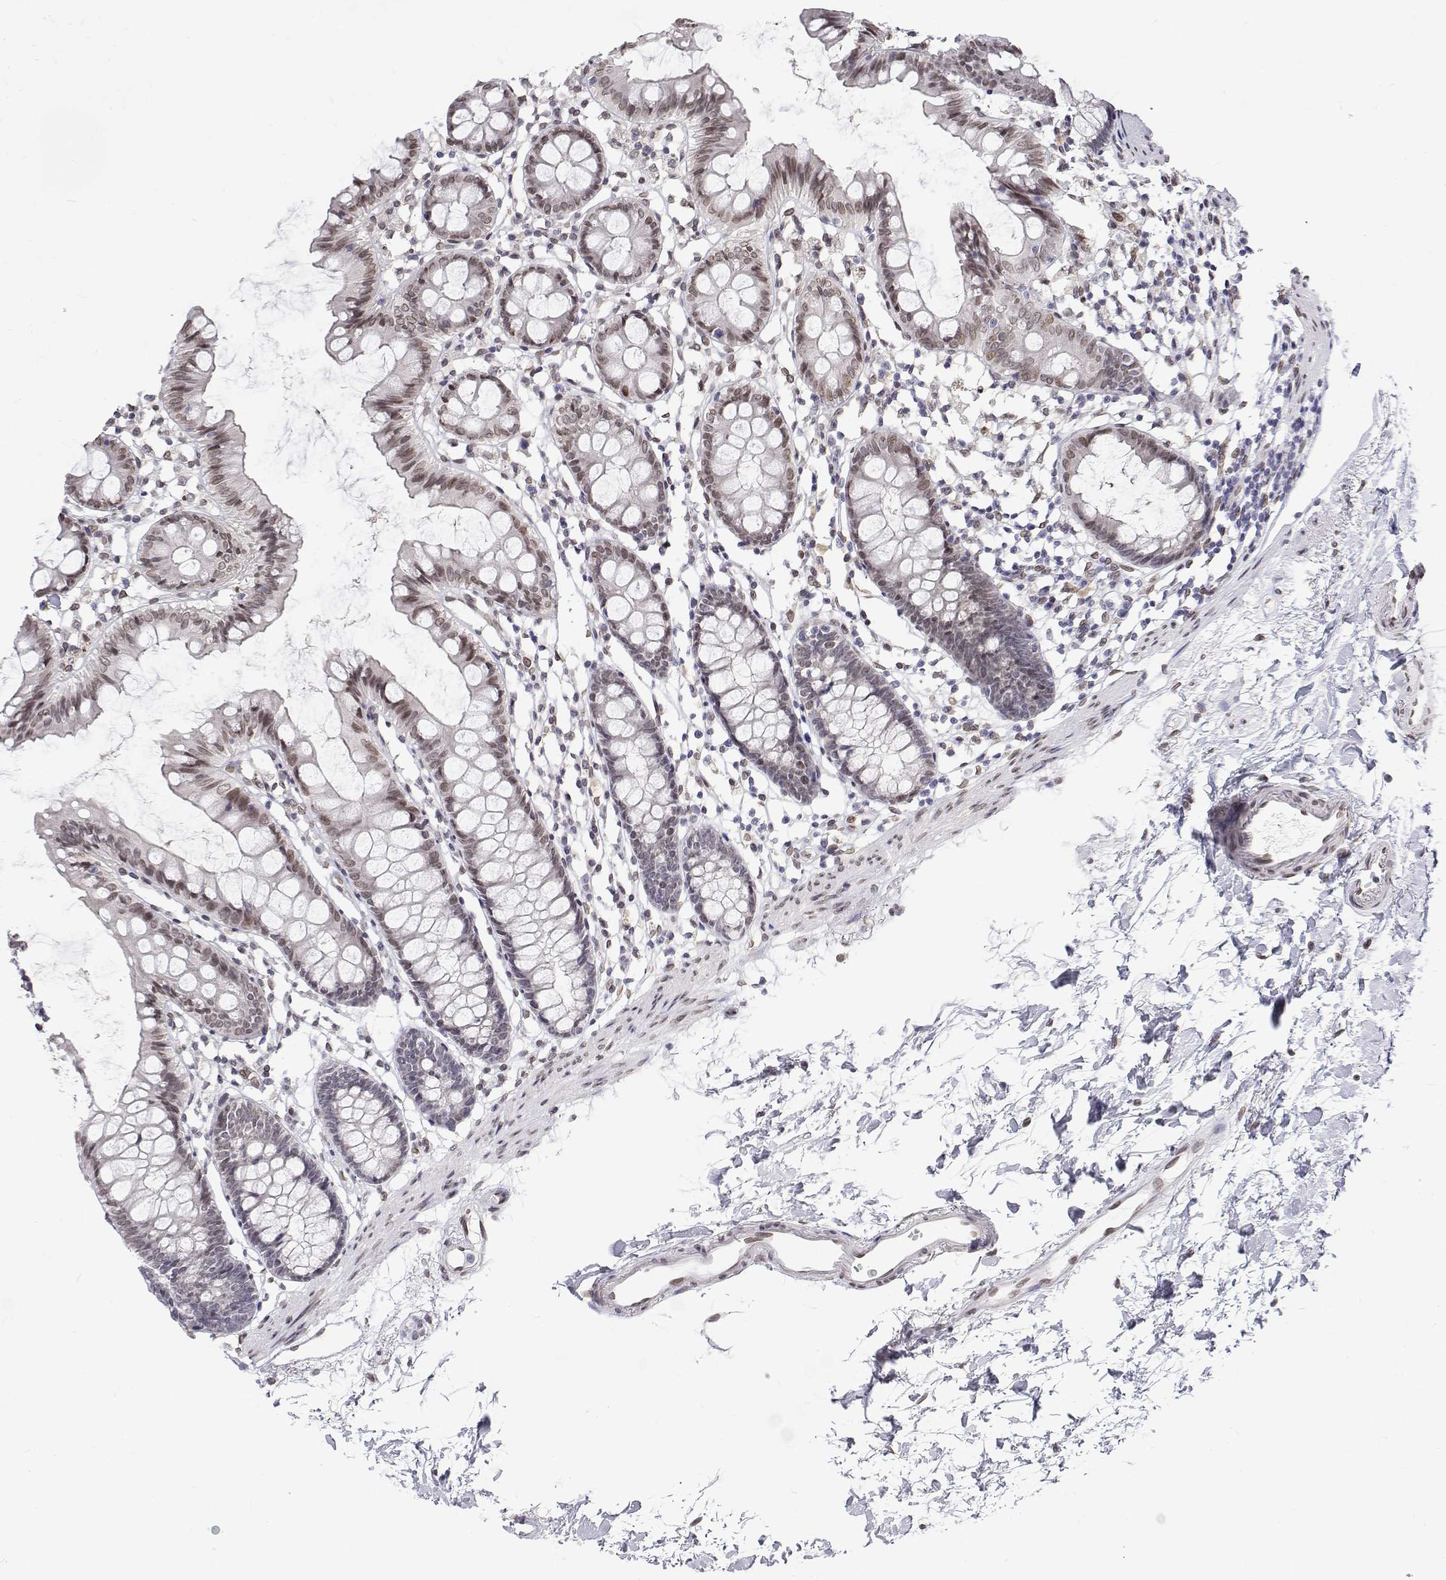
{"staining": {"intensity": "weak", "quantity": ">75%", "location": "nuclear"}, "tissue": "colon", "cell_type": "Endothelial cells", "image_type": "normal", "snomed": [{"axis": "morphology", "description": "Normal tissue, NOS"}, {"axis": "topography", "description": "Colon"}], "caption": "Immunohistochemistry (DAB) staining of normal colon demonstrates weak nuclear protein positivity in about >75% of endothelial cells. (Stains: DAB (3,3'-diaminobenzidine) in brown, nuclei in blue, Microscopy: brightfield microscopy at high magnification).", "gene": "ZNF532", "patient": {"sex": "female", "age": 84}}